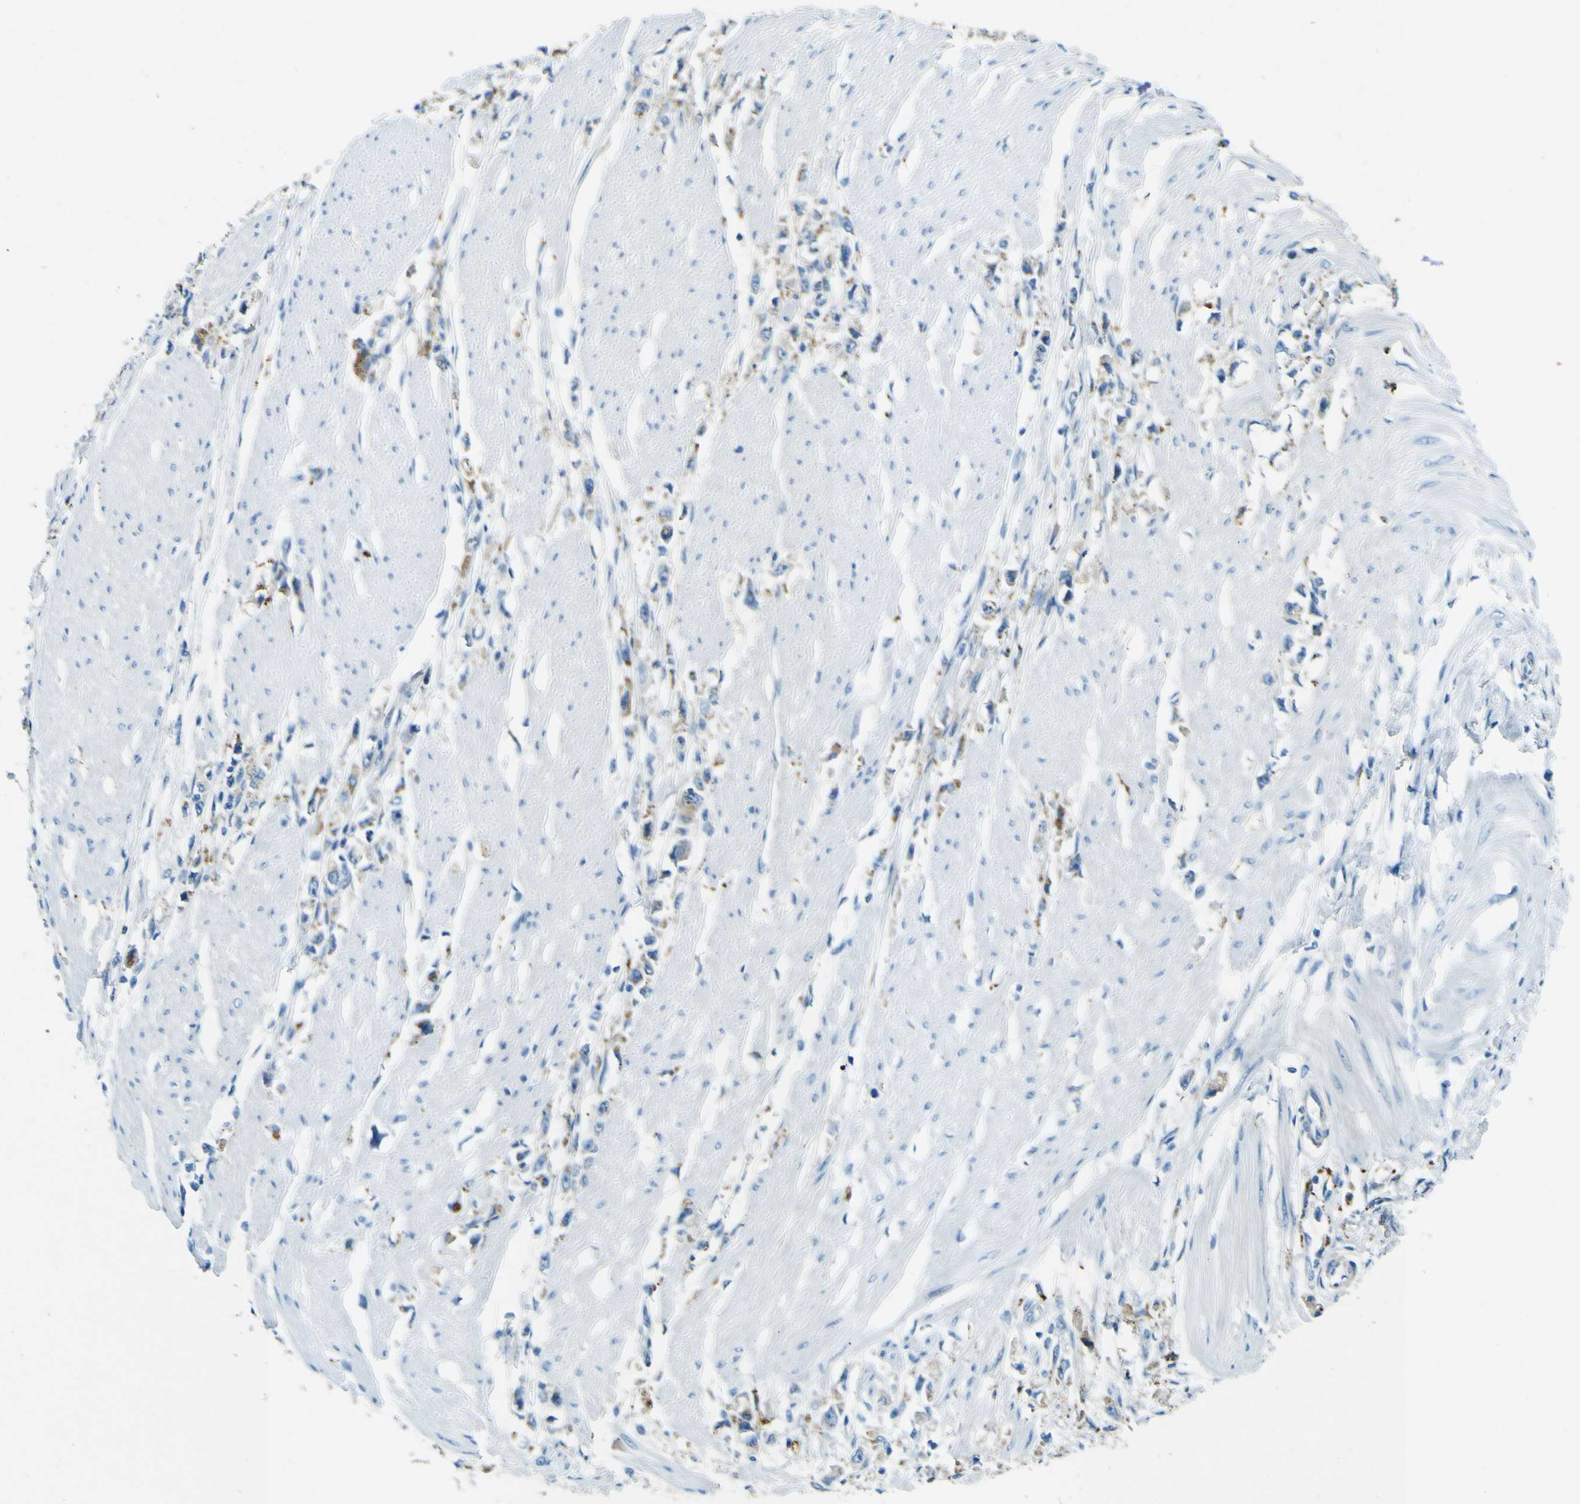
{"staining": {"intensity": "negative", "quantity": "none", "location": "none"}, "tissue": "stomach cancer", "cell_type": "Tumor cells", "image_type": "cancer", "snomed": [{"axis": "morphology", "description": "Adenocarcinoma, NOS"}, {"axis": "topography", "description": "Stomach"}], "caption": "Tumor cells show no significant staining in stomach cancer (adenocarcinoma).", "gene": "PDE9A", "patient": {"sex": "female", "age": 59}}